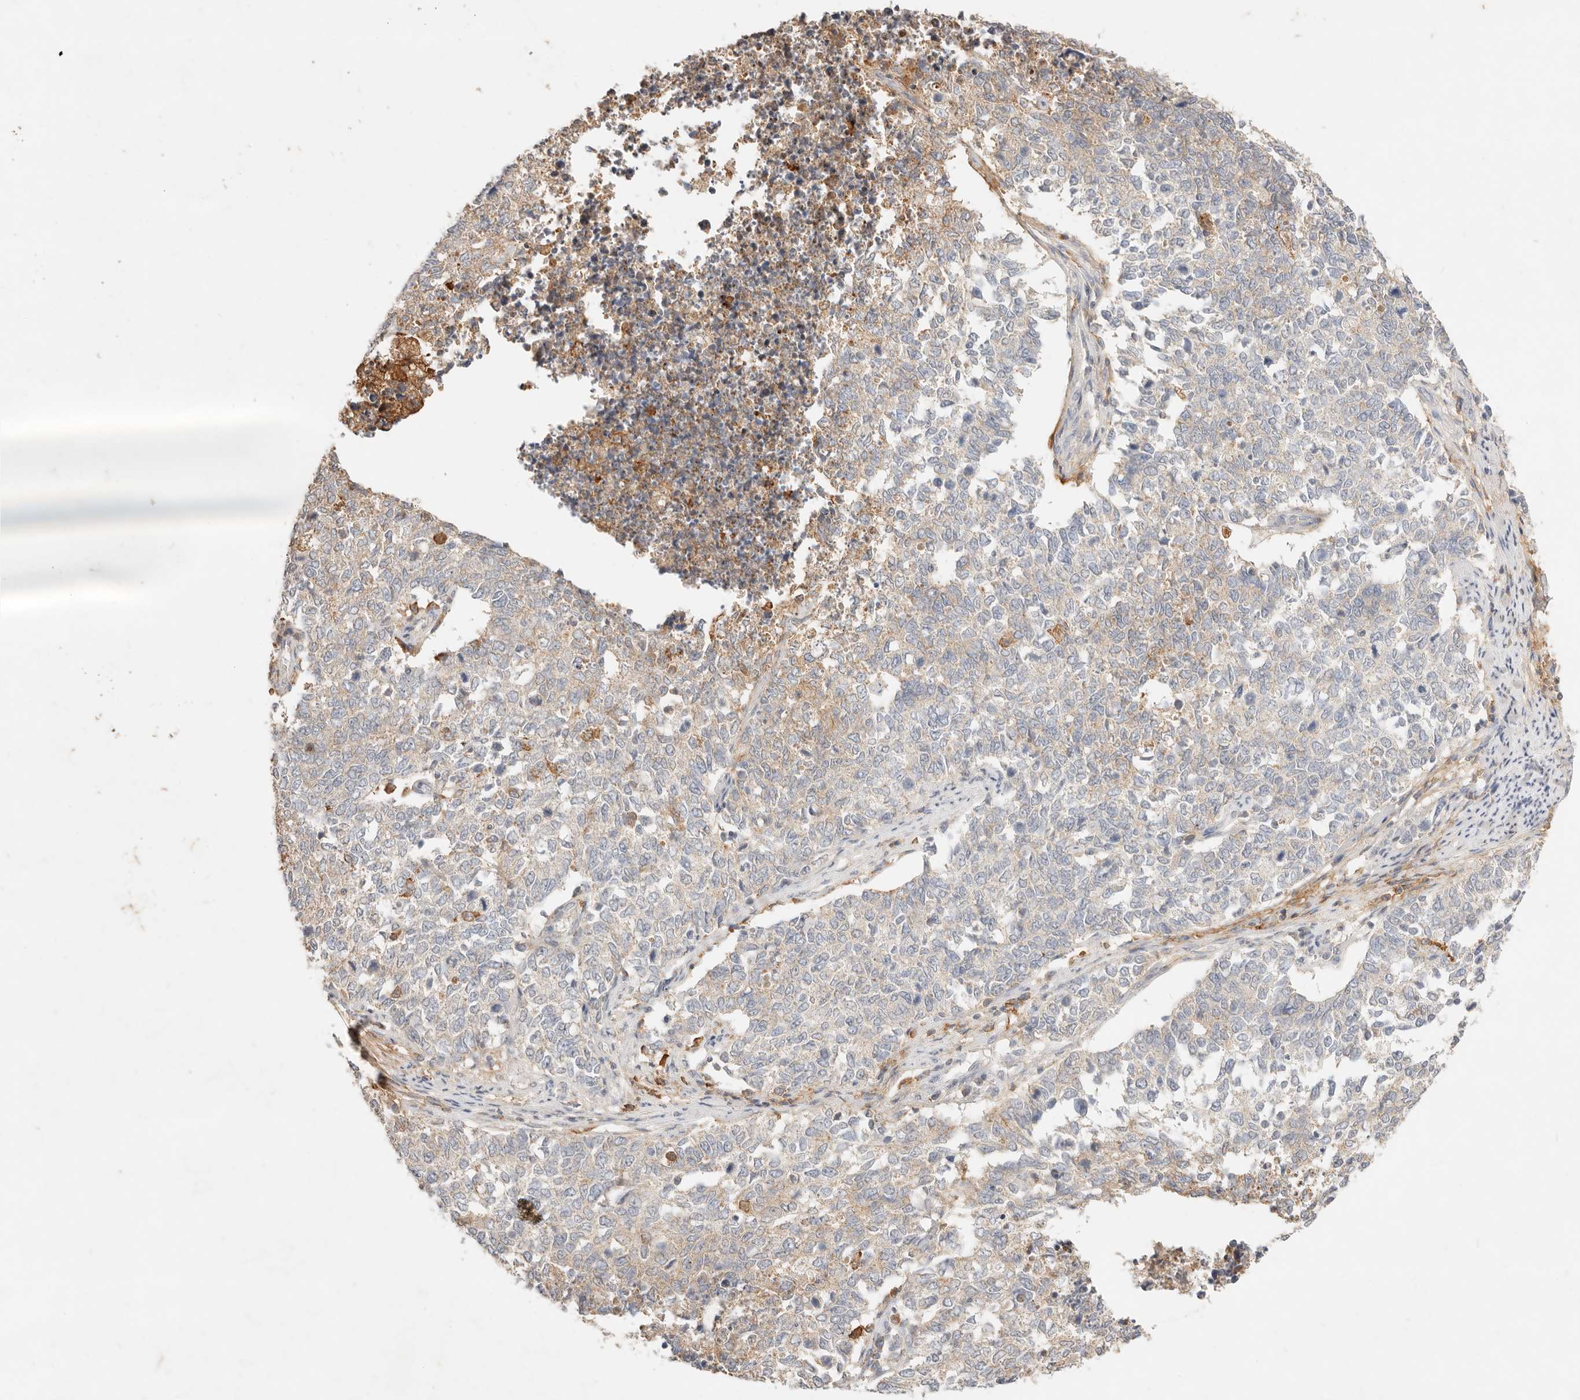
{"staining": {"intensity": "weak", "quantity": ">75%", "location": "cytoplasmic/membranous"}, "tissue": "cervical cancer", "cell_type": "Tumor cells", "image_type": "cancer", "snomed": [{"axis": "morphology", "description": "Squamous cell carcinoma, NOS"}, {"axis": "topography", "description": "Cervix"}], "caption": "A brown stain shows weak cytoplasmic/membranous staining of a protein in cervical cancer tumor cells.", "gene": "HK2", "patient": {"sex": "female", "age": 63}}